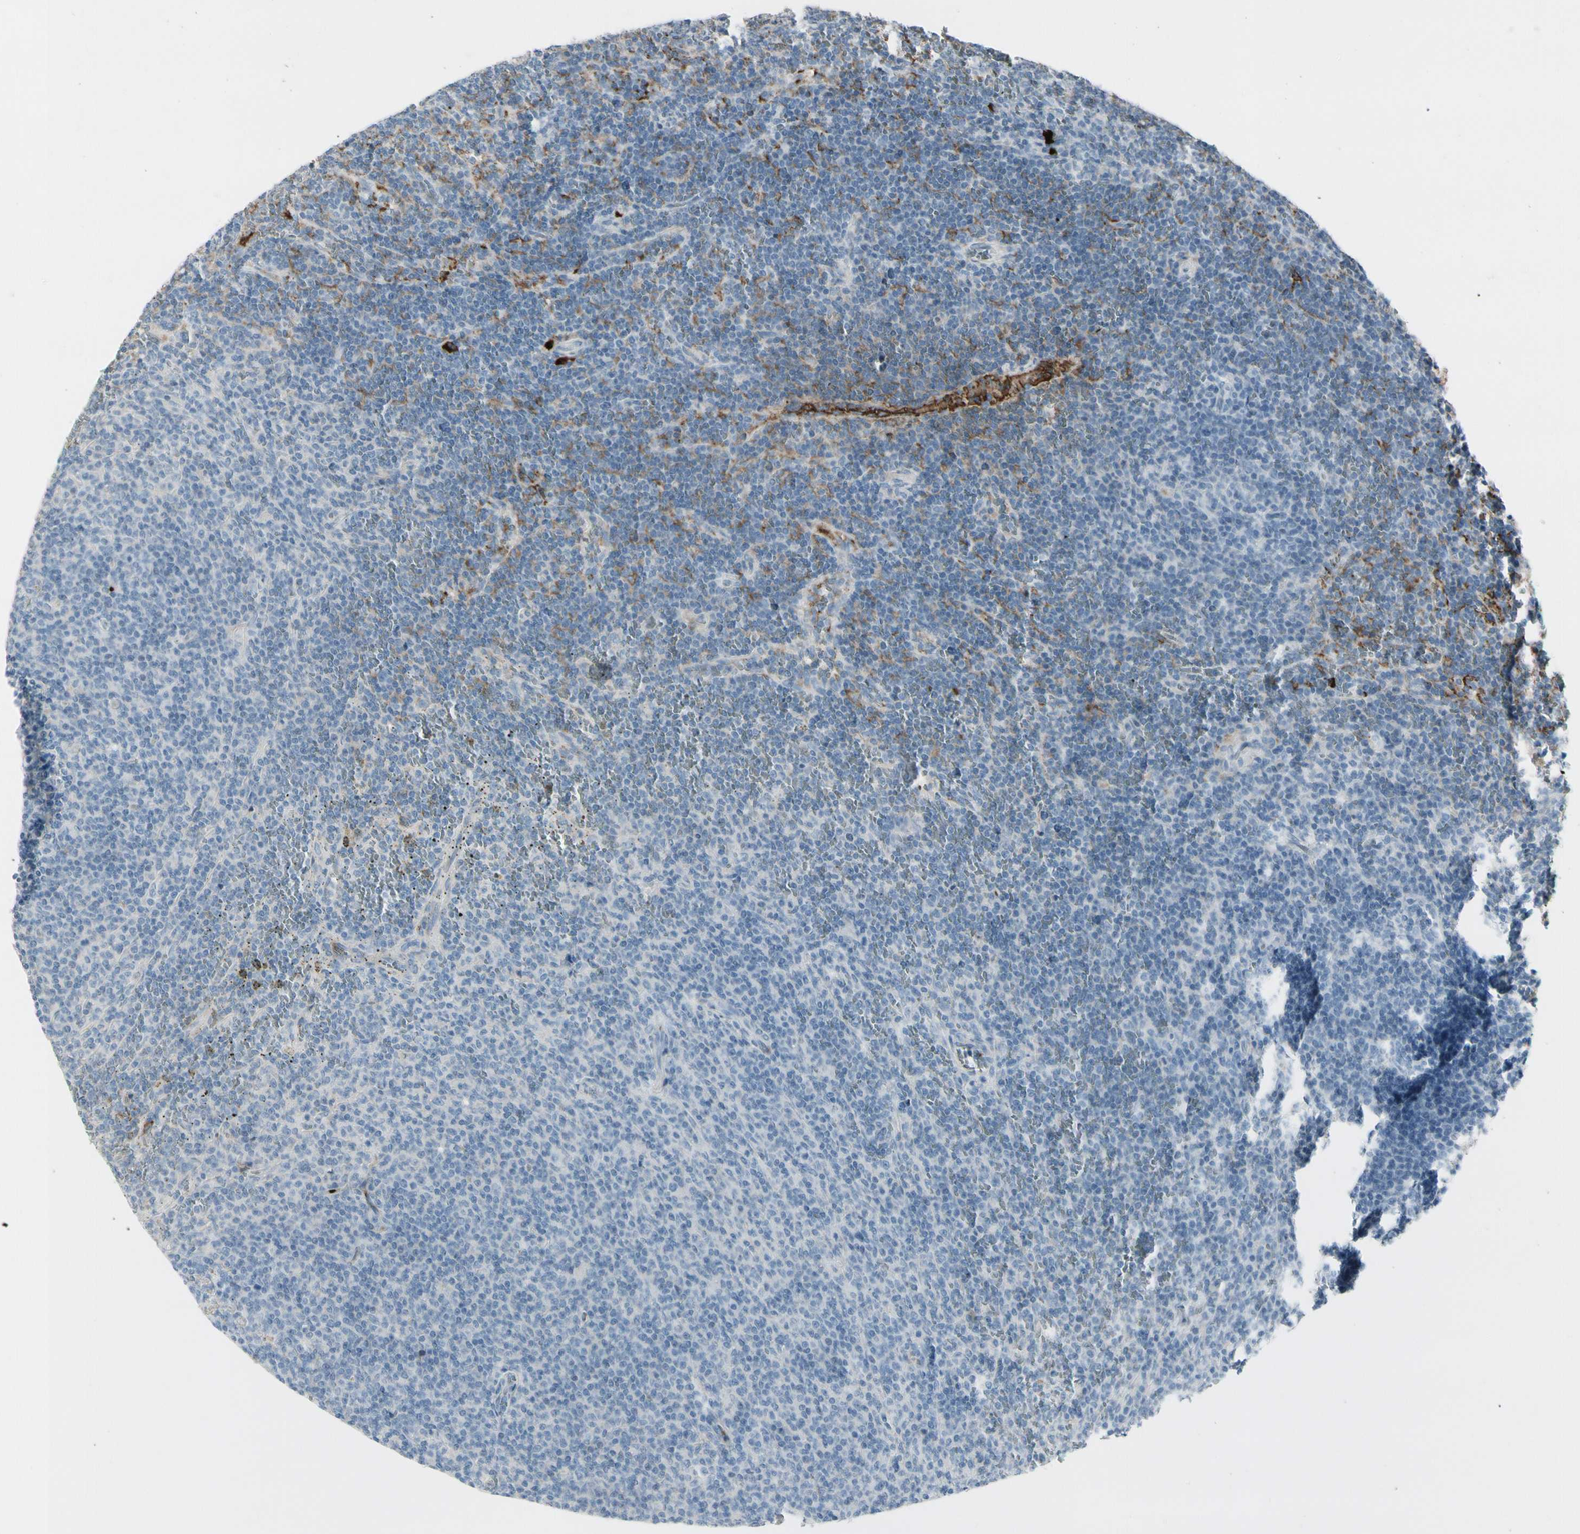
{"staining": {"intensity": "negative", "quantity": "none", "location": "none"}, "tissue": "lymphoma", "cell_type": "Tumor cells", "image_type": "cancer", "snomed": [{"axis": "morphology", "description": "Malignant lymphoma, non-Hodgkin's type, Low grade"}, {"axis": "topography", "description": "Spleen"}], "caption": "Photomicrograph shows no significant protein staining in tumor cells of malignant lymphoma, non-Hodgkin's type (low-grade). Nuclei are stained in blue.", "gene": "IGHG1", "patient": {"sex": "female", "age": 50}}